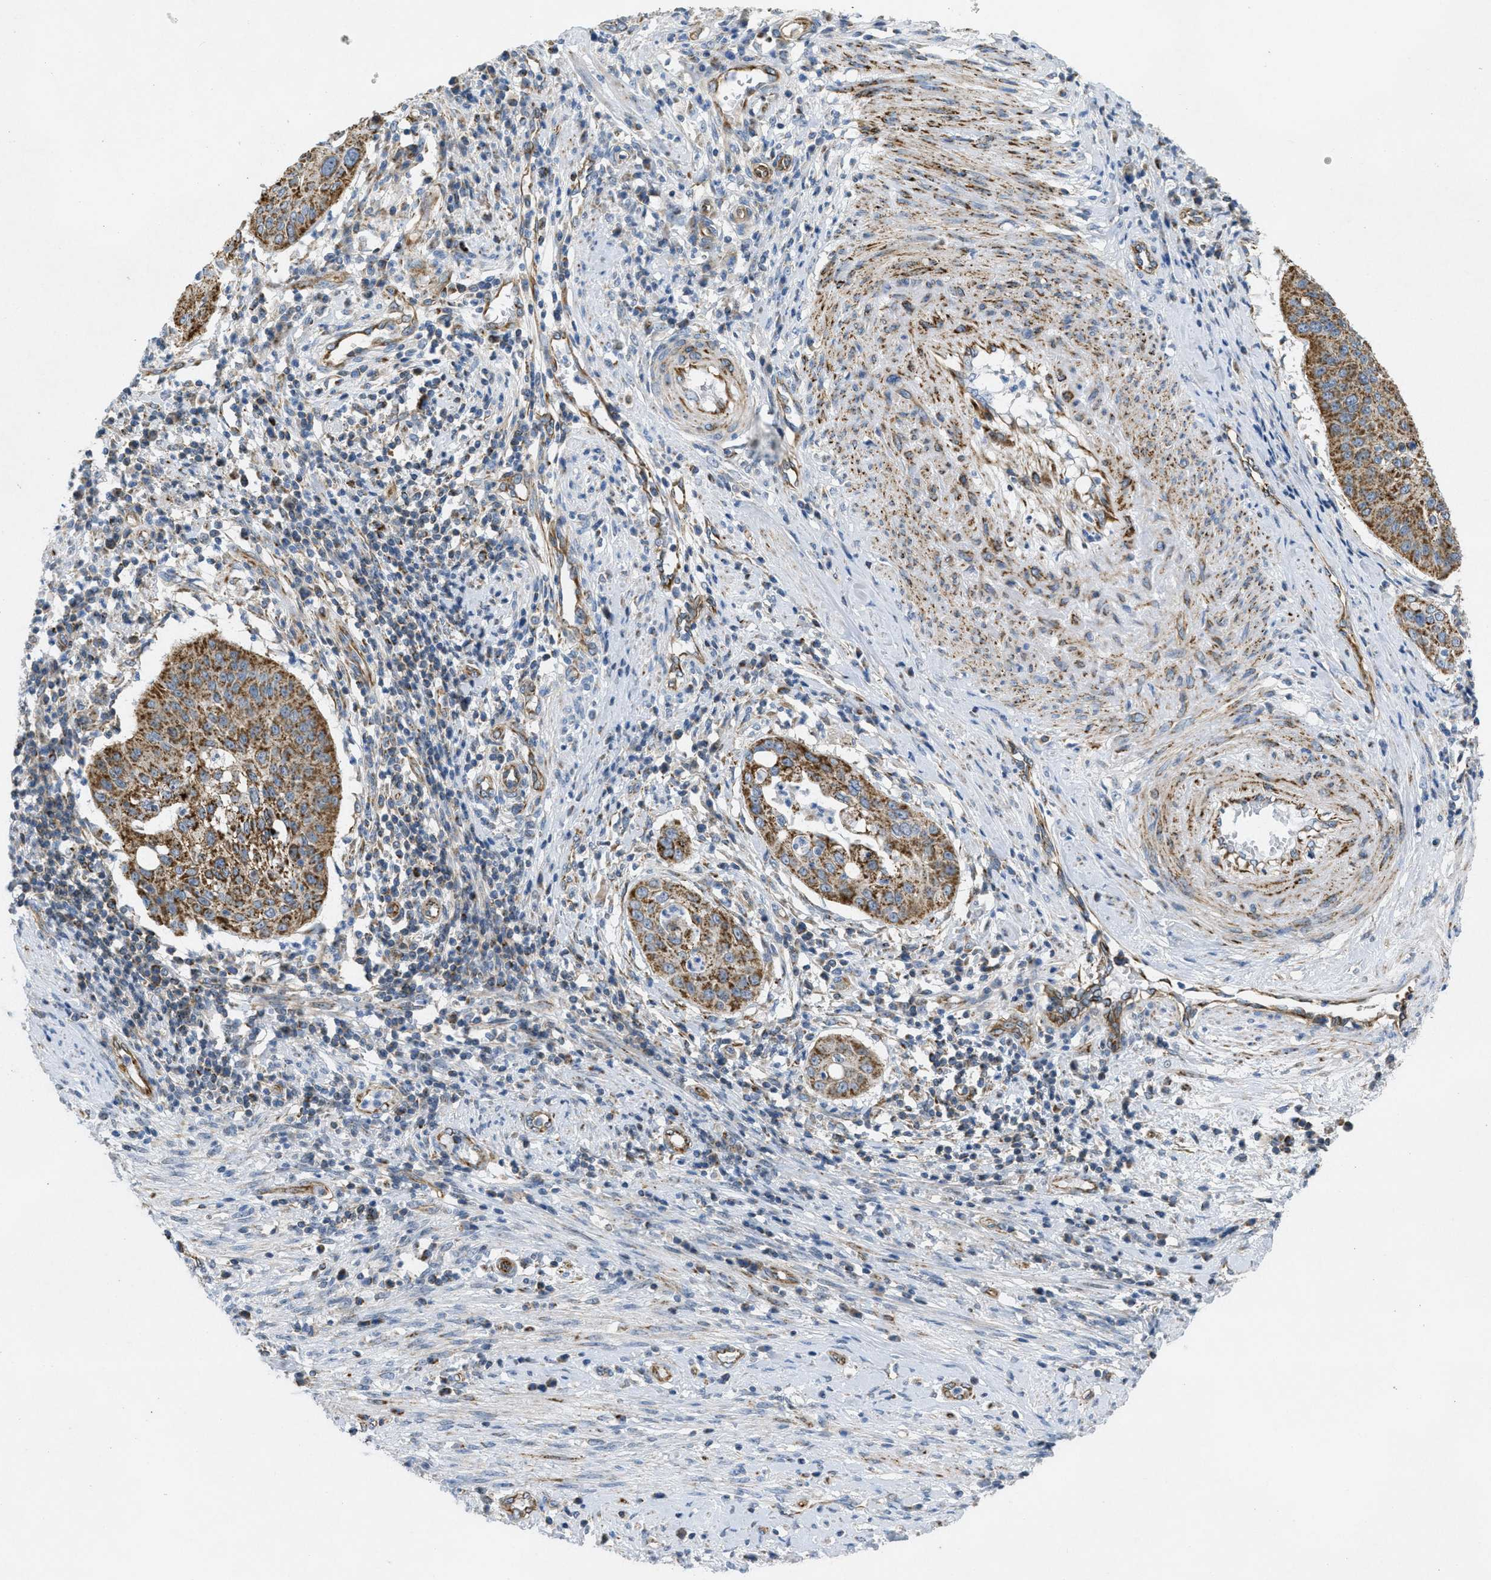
{"staining": {"intensity": "strong", "quantity": ">75%", "location": "cytoplasmic/membranous"}, "tissue": "cervical cancer", "cell_type": "Tumor cells", "image_type": "cancer", "snomed": [{"axis": "morphology", "description": "Normal tissue, NOS"}, {"axis": "morphology", "description": "Squamous cell carcinoma, NOS"}, {"axis": "topography", "description": "Cervix"}], "caption": "DAB (3,3'-diaminobenzidine) immunohistochemical staining of squamous cell carcinoma (cervical) displays strong cytoplasmic/membranous protein expression in approximately >75% of tumor cells.", "gene": "BTN3A1", "patient": {"sex": "female", "age": 39}}